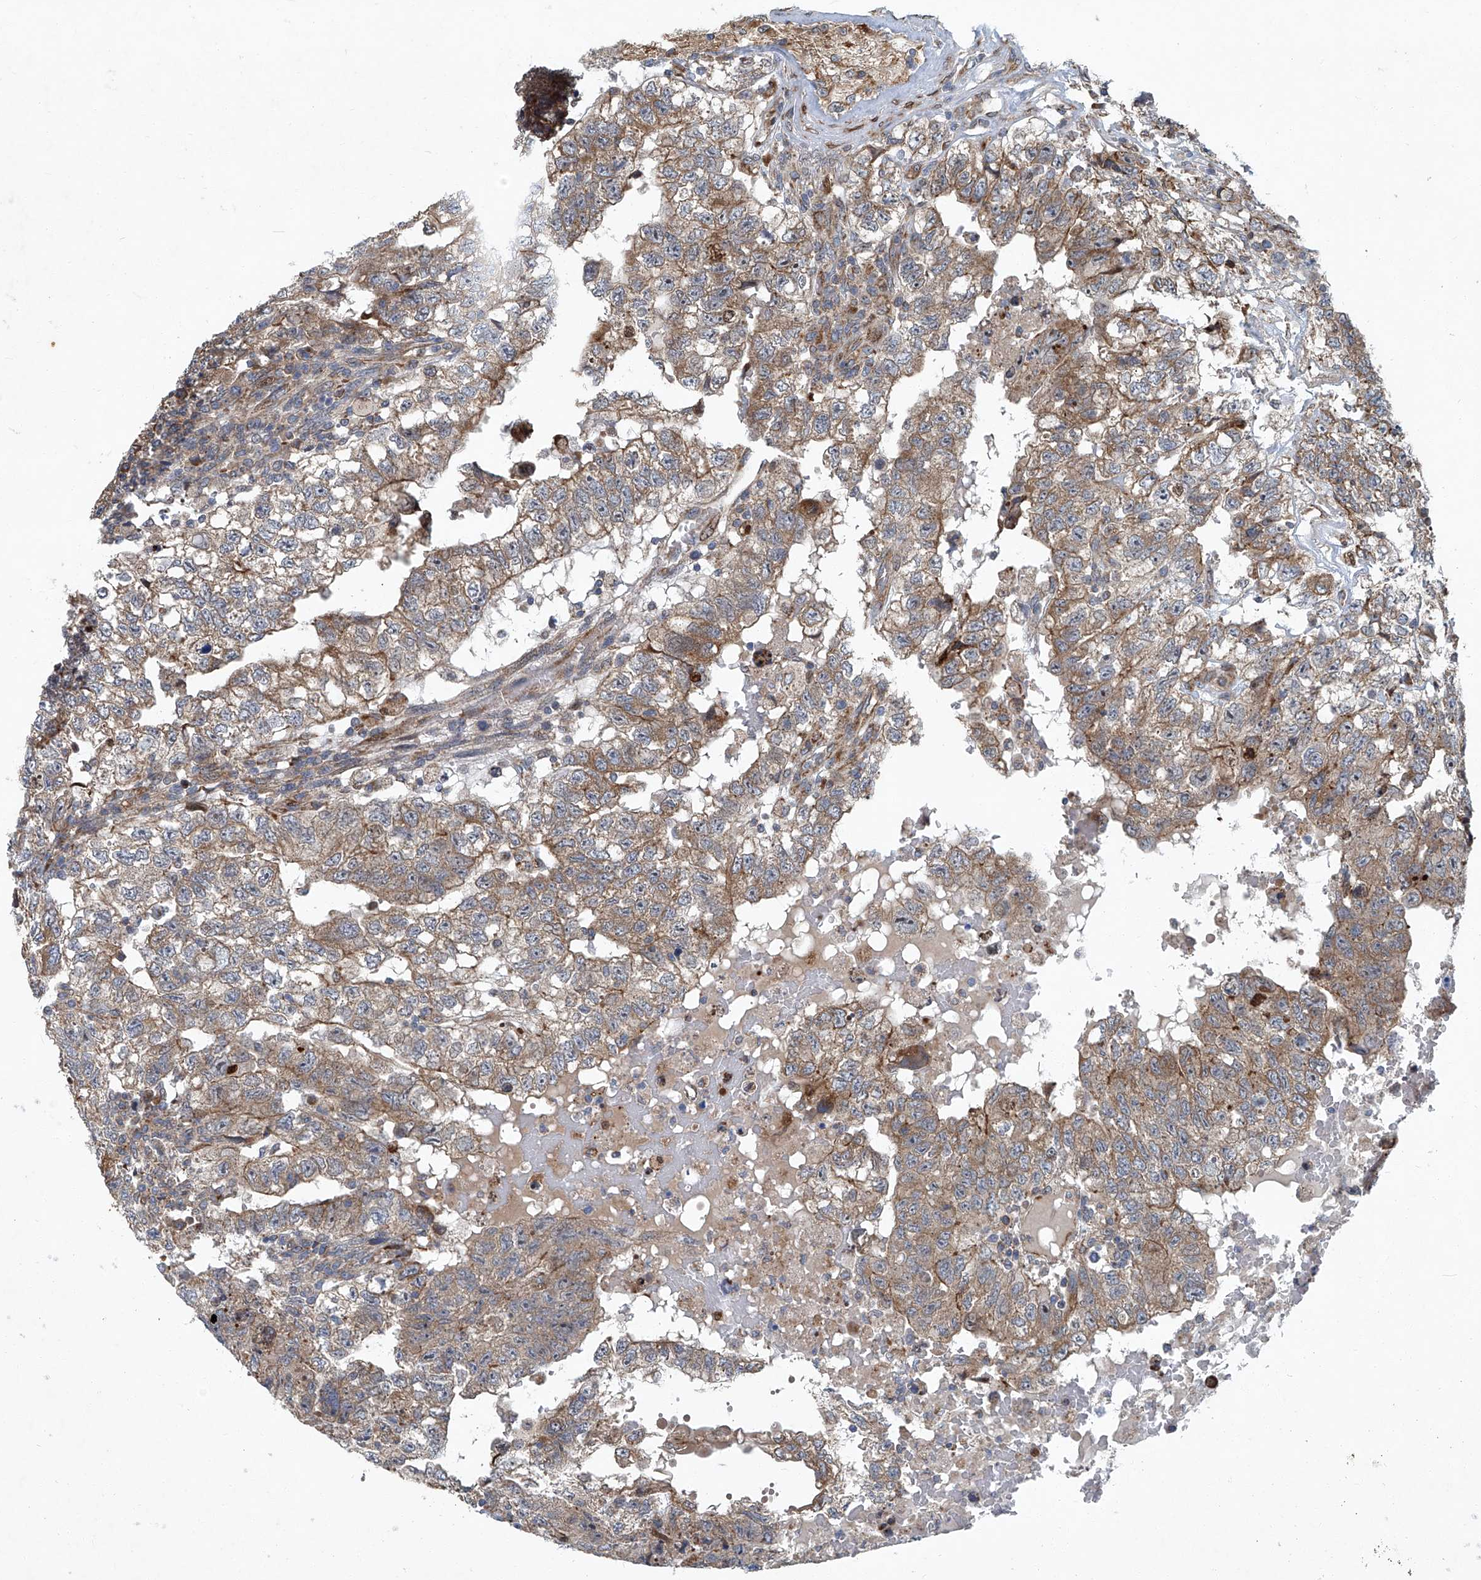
{"staining": {"intensity": "weak", "quantity": ">75%", "location": "cytoplasmic/membranous"}, "tissue": "testis cancer", "cell_type": "Tumor cells", "image_type": "cancer", "snomed": [{"axis": "morphology", "description": "Carcinoma, Embryonal, NOS"}, {"axis": "topography", "description": "Testis"}], "caption": "This photomicrograph shows IHC staining of embryonal carcinoma (testis), with low weak cytoplasmic/membranous staining in approximately >75% of tumor cells.", "gene": "GPR132", "patient": {"sex": "male", "age": 36}}